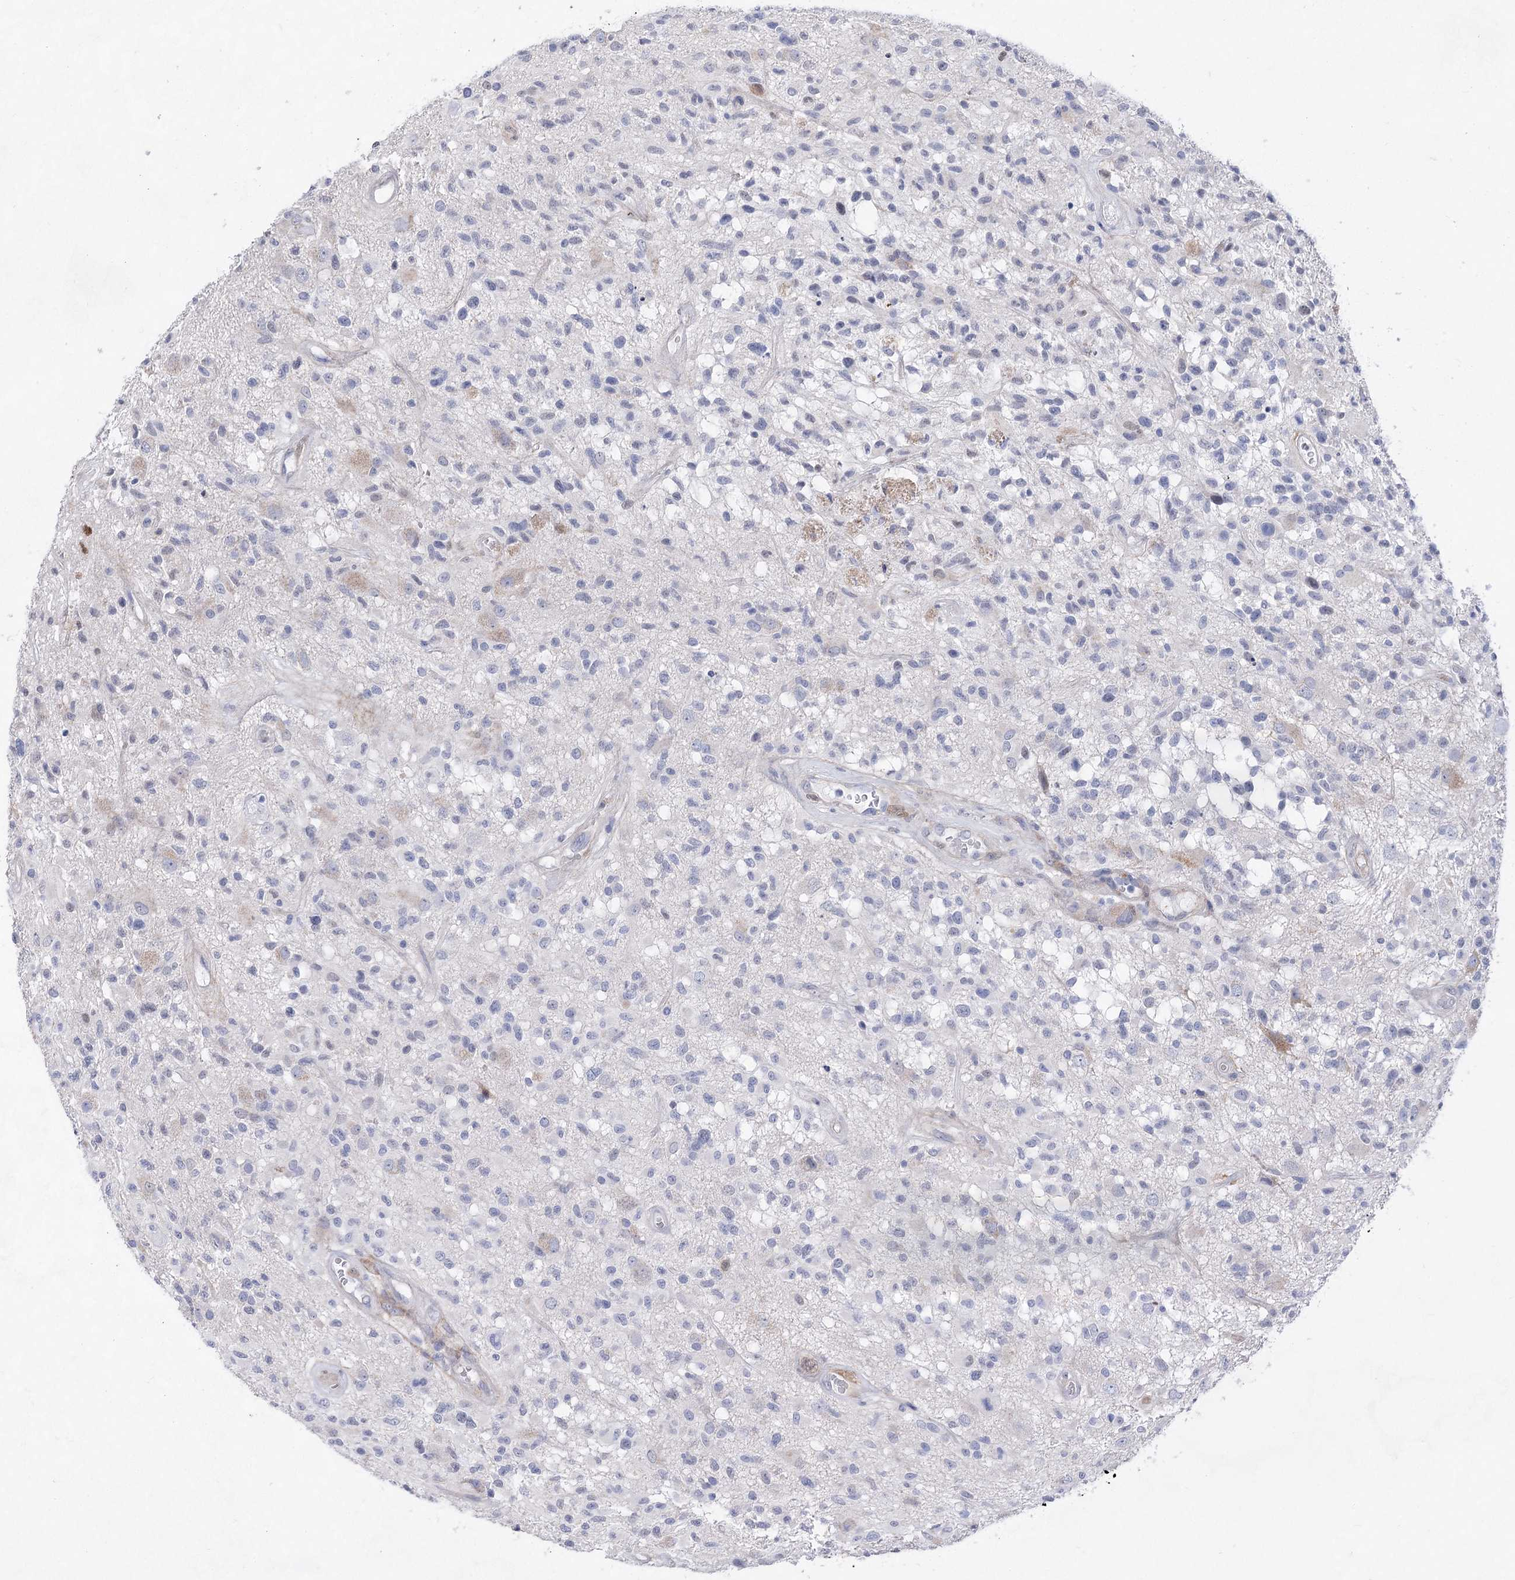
{"staining": {"intensity": "negative", "quantity": "none", "location": "none"}, "tissue": "glioma", "cell_type": "Tumor cells", "image_type": "cancer", "snomed": [{"axis": "morphology", "description": "Glioma, malignant, High grade"}, {"axis": "morphology", "description": "Glioblastoma, NOS"}, {"axis": "topography", "description": "Brain"}], "caption": "This is an immunohistochemistry histopathology image of human glioma. There is no staining in tumor cells.", "gene": "UGDH", "patient": {"sex": "male", "age": 60}}